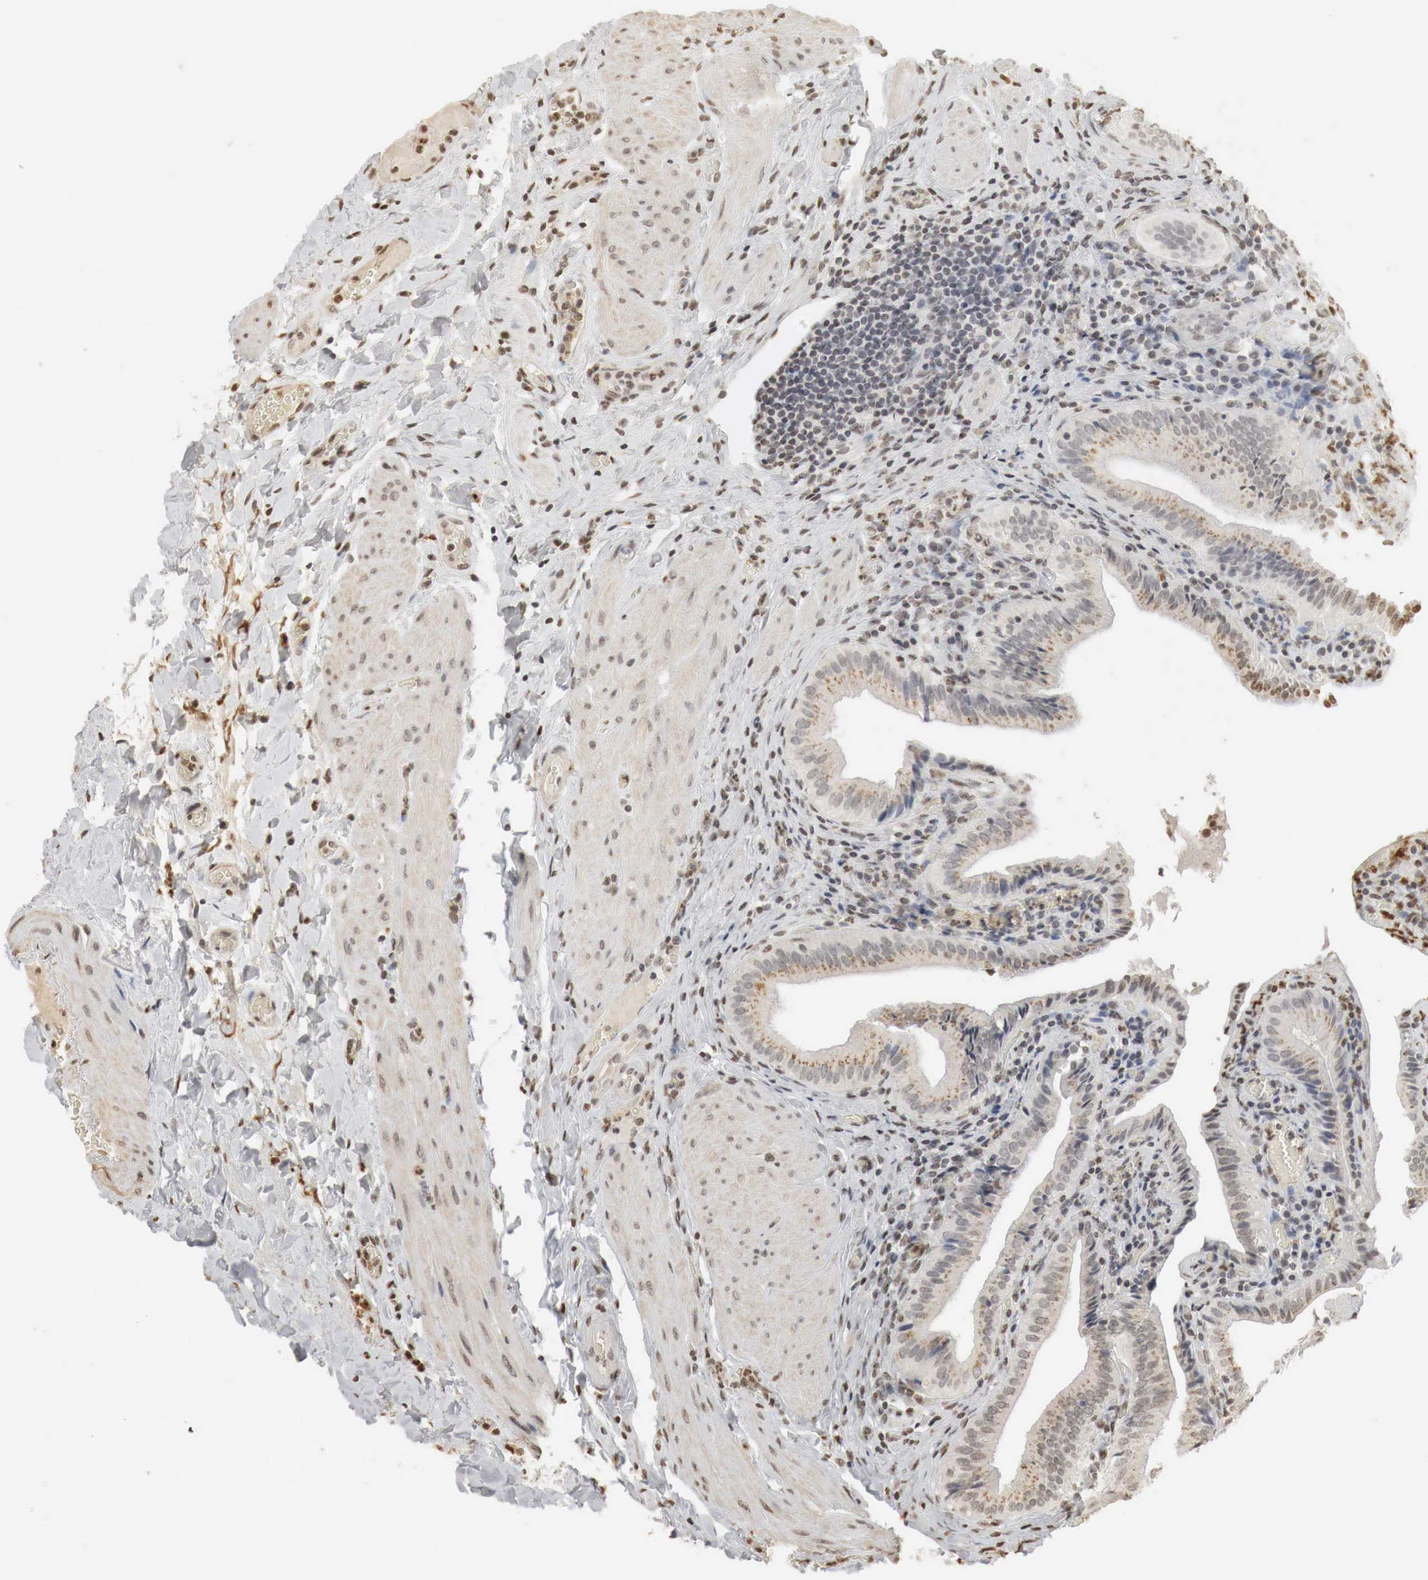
{"staining": {"intensity": "moderate", "quantity": "25%-75%", "location": "cytoplasmic/membranous,nuclear"}, "tissue": "gallbladder", "cell_type": "Glandular cells", "image_type": "normal", "snomed": [{"axis": "morphology", "description": "Normal tissue, NOS"}, {"axis": "topography", "description": "Gallbladder"}], "caption": "This is an image of IHC staining of normal gallbladder, which shows moderate positivity in the cytoplasmic/membranous,nuclear of glandular cells.", "gene": "ERBB4", "patient": {"sex": "female", "age": 76}}